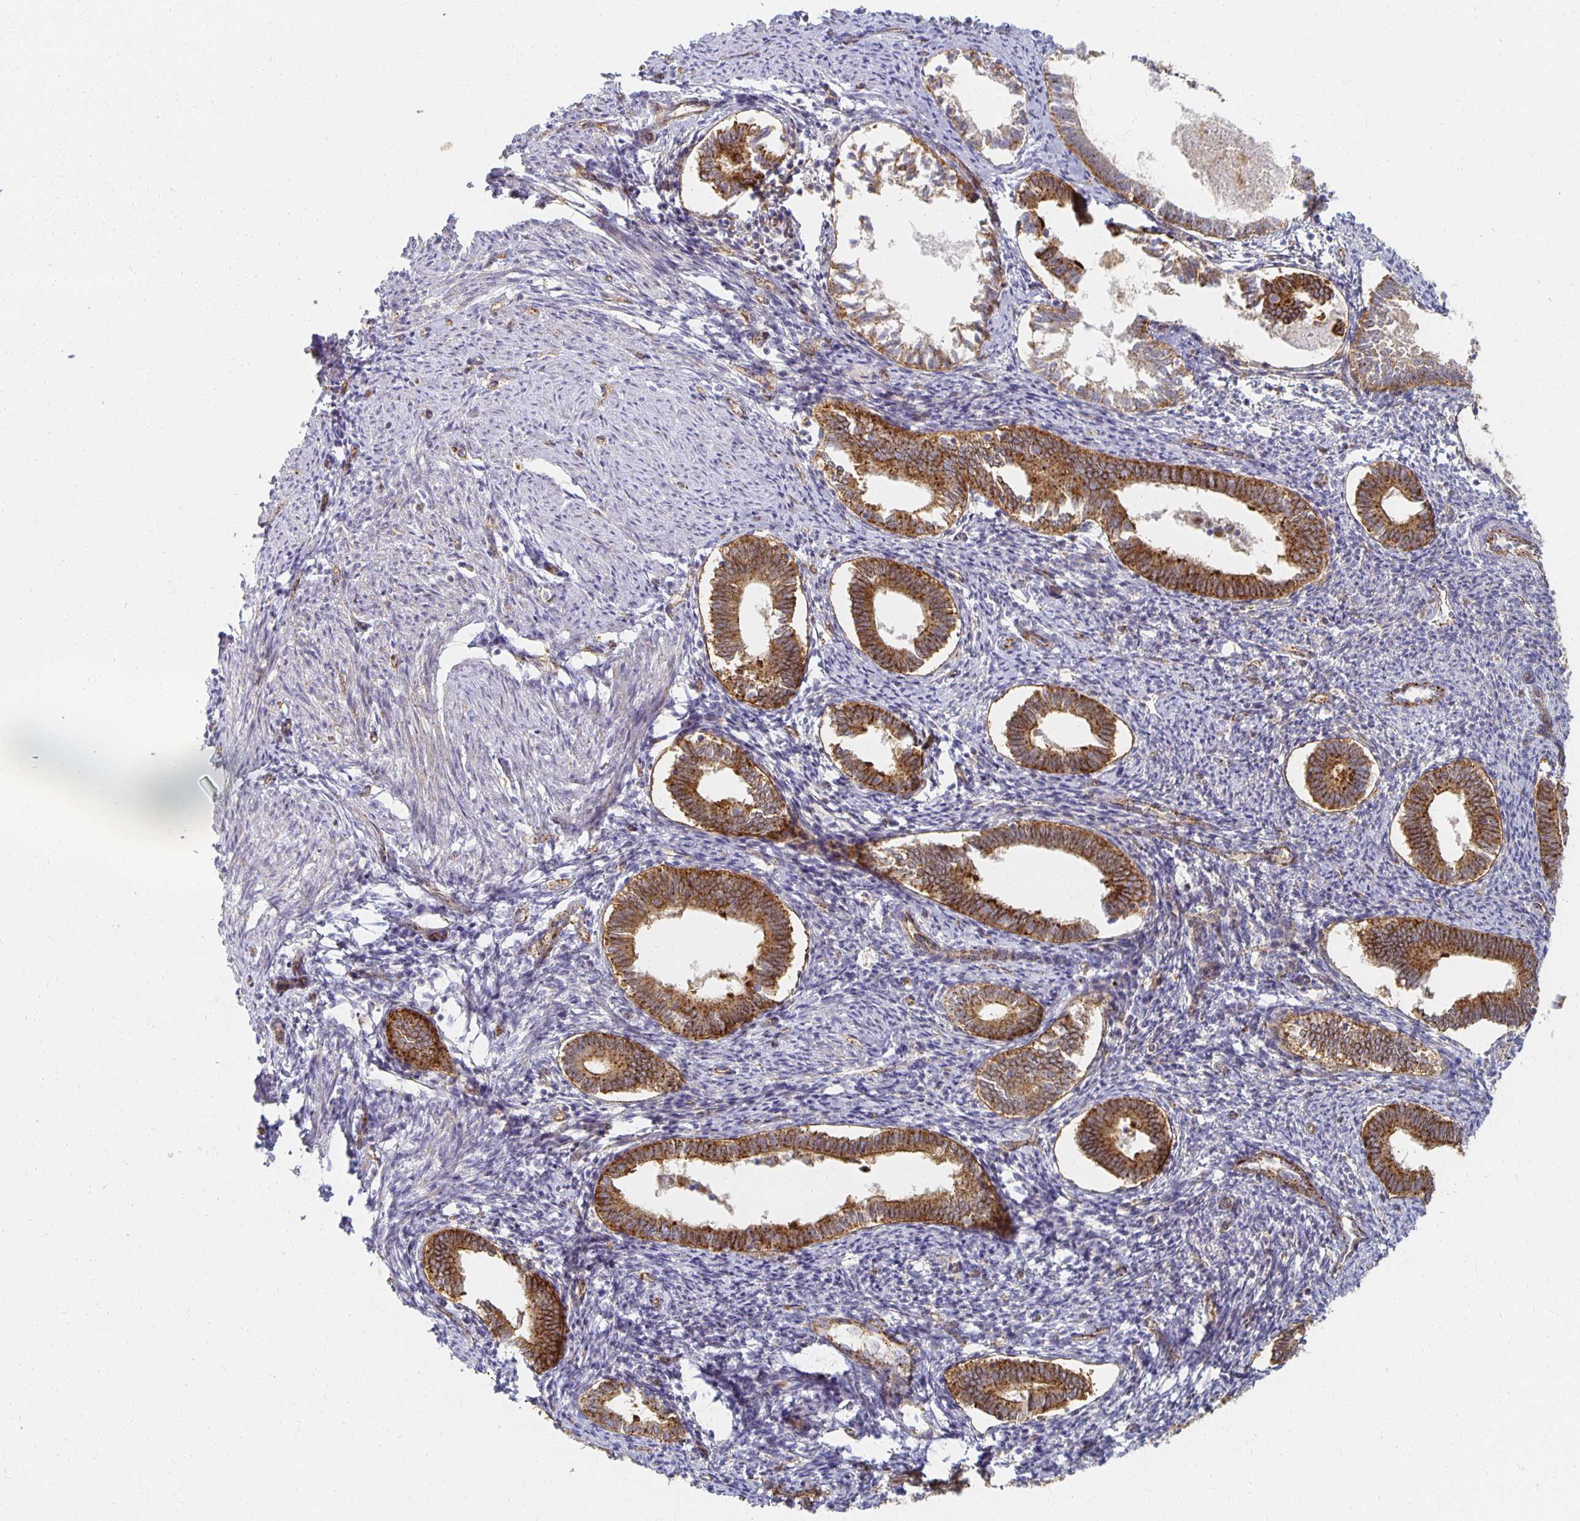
{"staining": {"intensity": "moderate", "quantity": "<25%", "location": "cytoplasmic/membranous"}, "tissue": "endometrium", "cell_type": "Cells in endometrial stroma", "image_type": "normal", "snomed": [{"axis": "morphology", "description": "Normal tissue, NOS"}, {"axis": "topography", "description": "Endometrium"}], "caption": "The image demonstrates a brown stain indicating the presence of a protein in the cytoplasmic/membranous of cells in endometrial stroma in endometrium. The protein is stained brown, and the nuclei are stained in blue (DAB (3,3'-diaminobenzidine) IHC with brightfield microscopy, high magnification).", "gene": "TAAR1", "patient": {"sex": "female", "age": 41}}